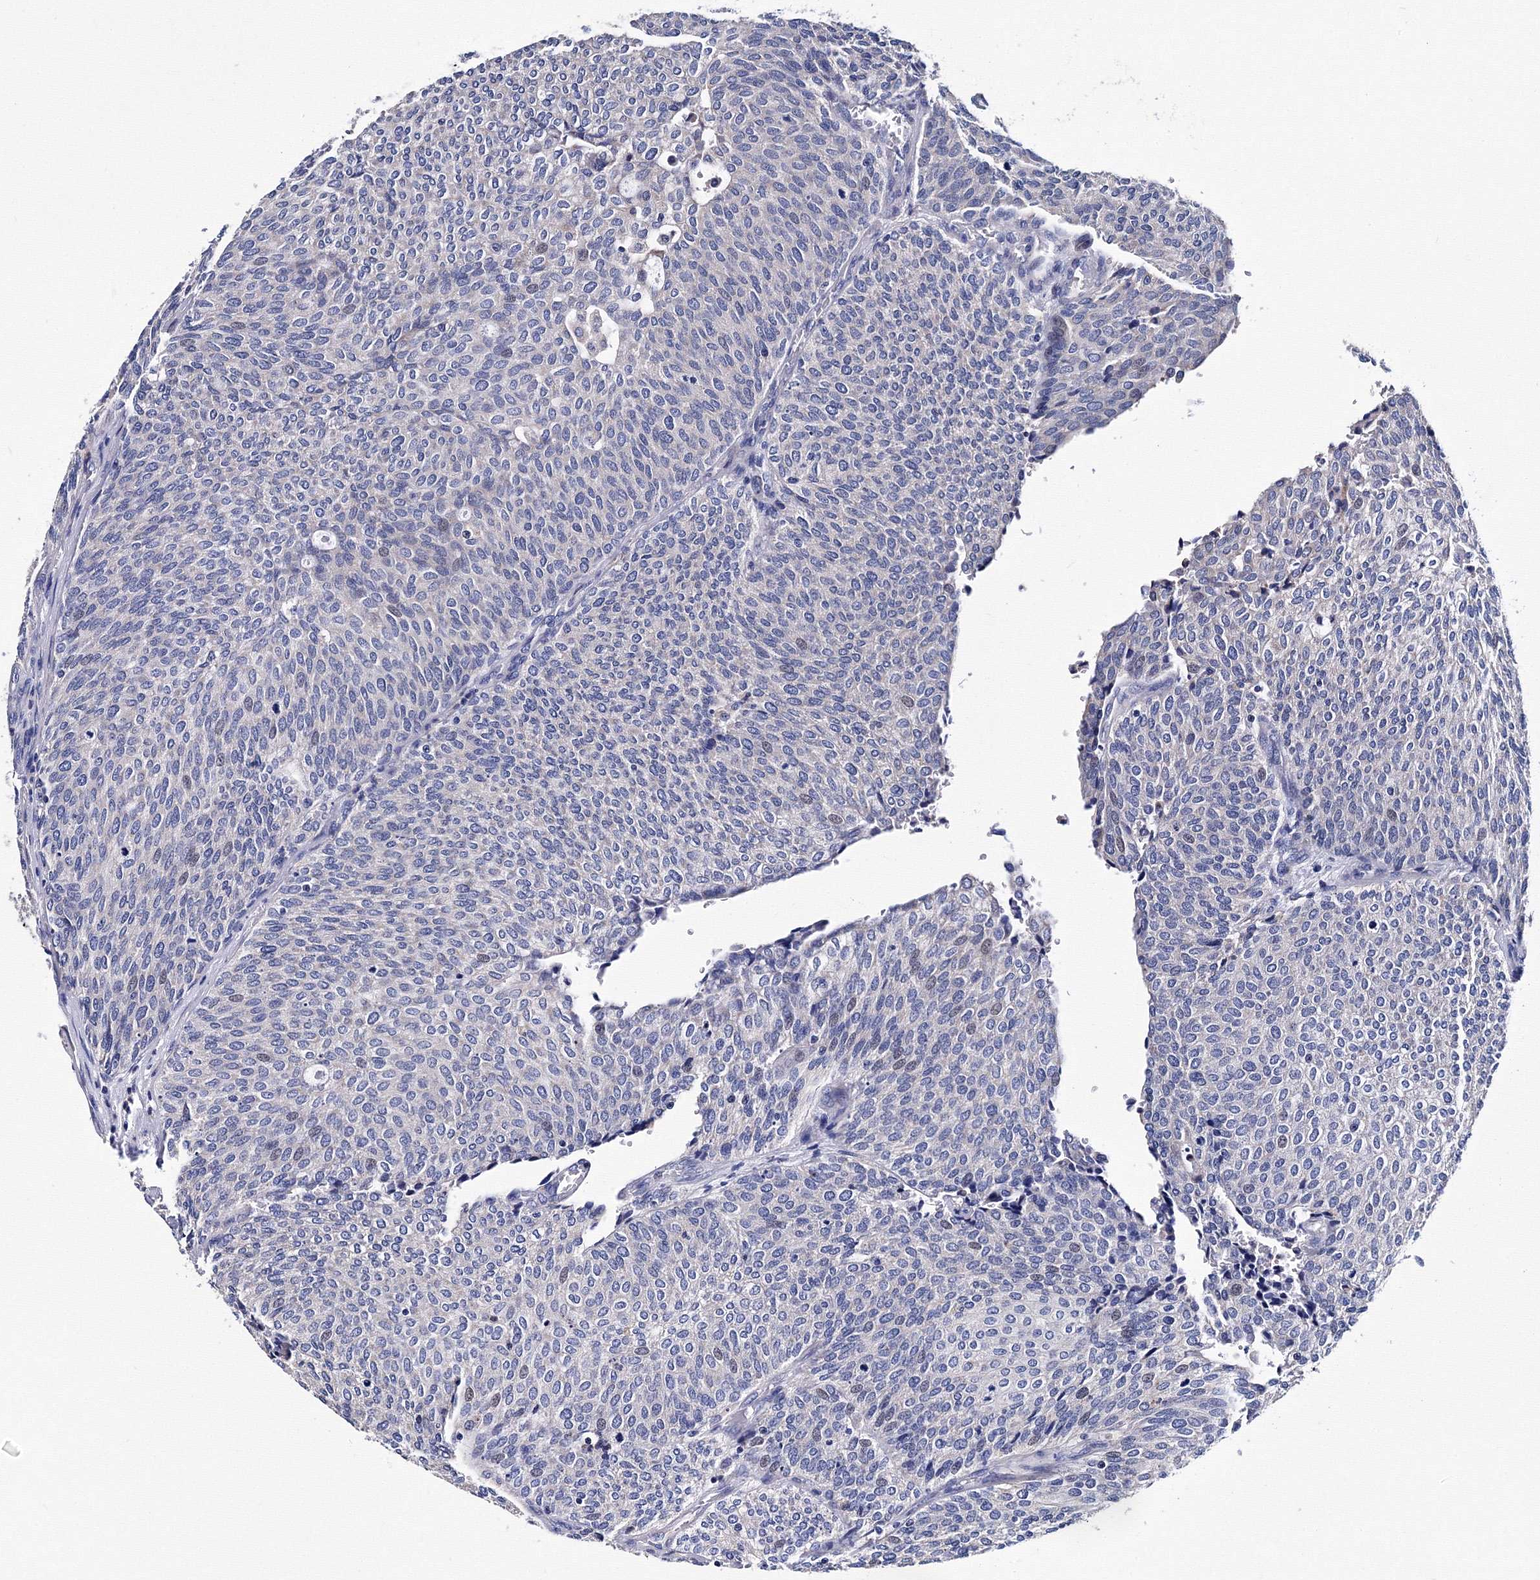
{"staining": {"intensity": "negative", "quantity": "none", "location": "none"}, "tissue": "urothelial cancer", "cell_type": "Tumor cells", "image_type": "cancer", "snomed": [{"axis": "morphology", "description": "Urothelial carcinoma, Low grade"}, {"axis": "topography", "description": "Urinary bladder"}], "caption": "There is no significant positivity in tumor cells of urothelial cancer. (DAB (3,3'-diaminobenzidine) immunohistochemistry visualized using brightfield microscopy, high magnification).", "gene": "TRPM2", "patient": {"sex": "female", "age": 79}}